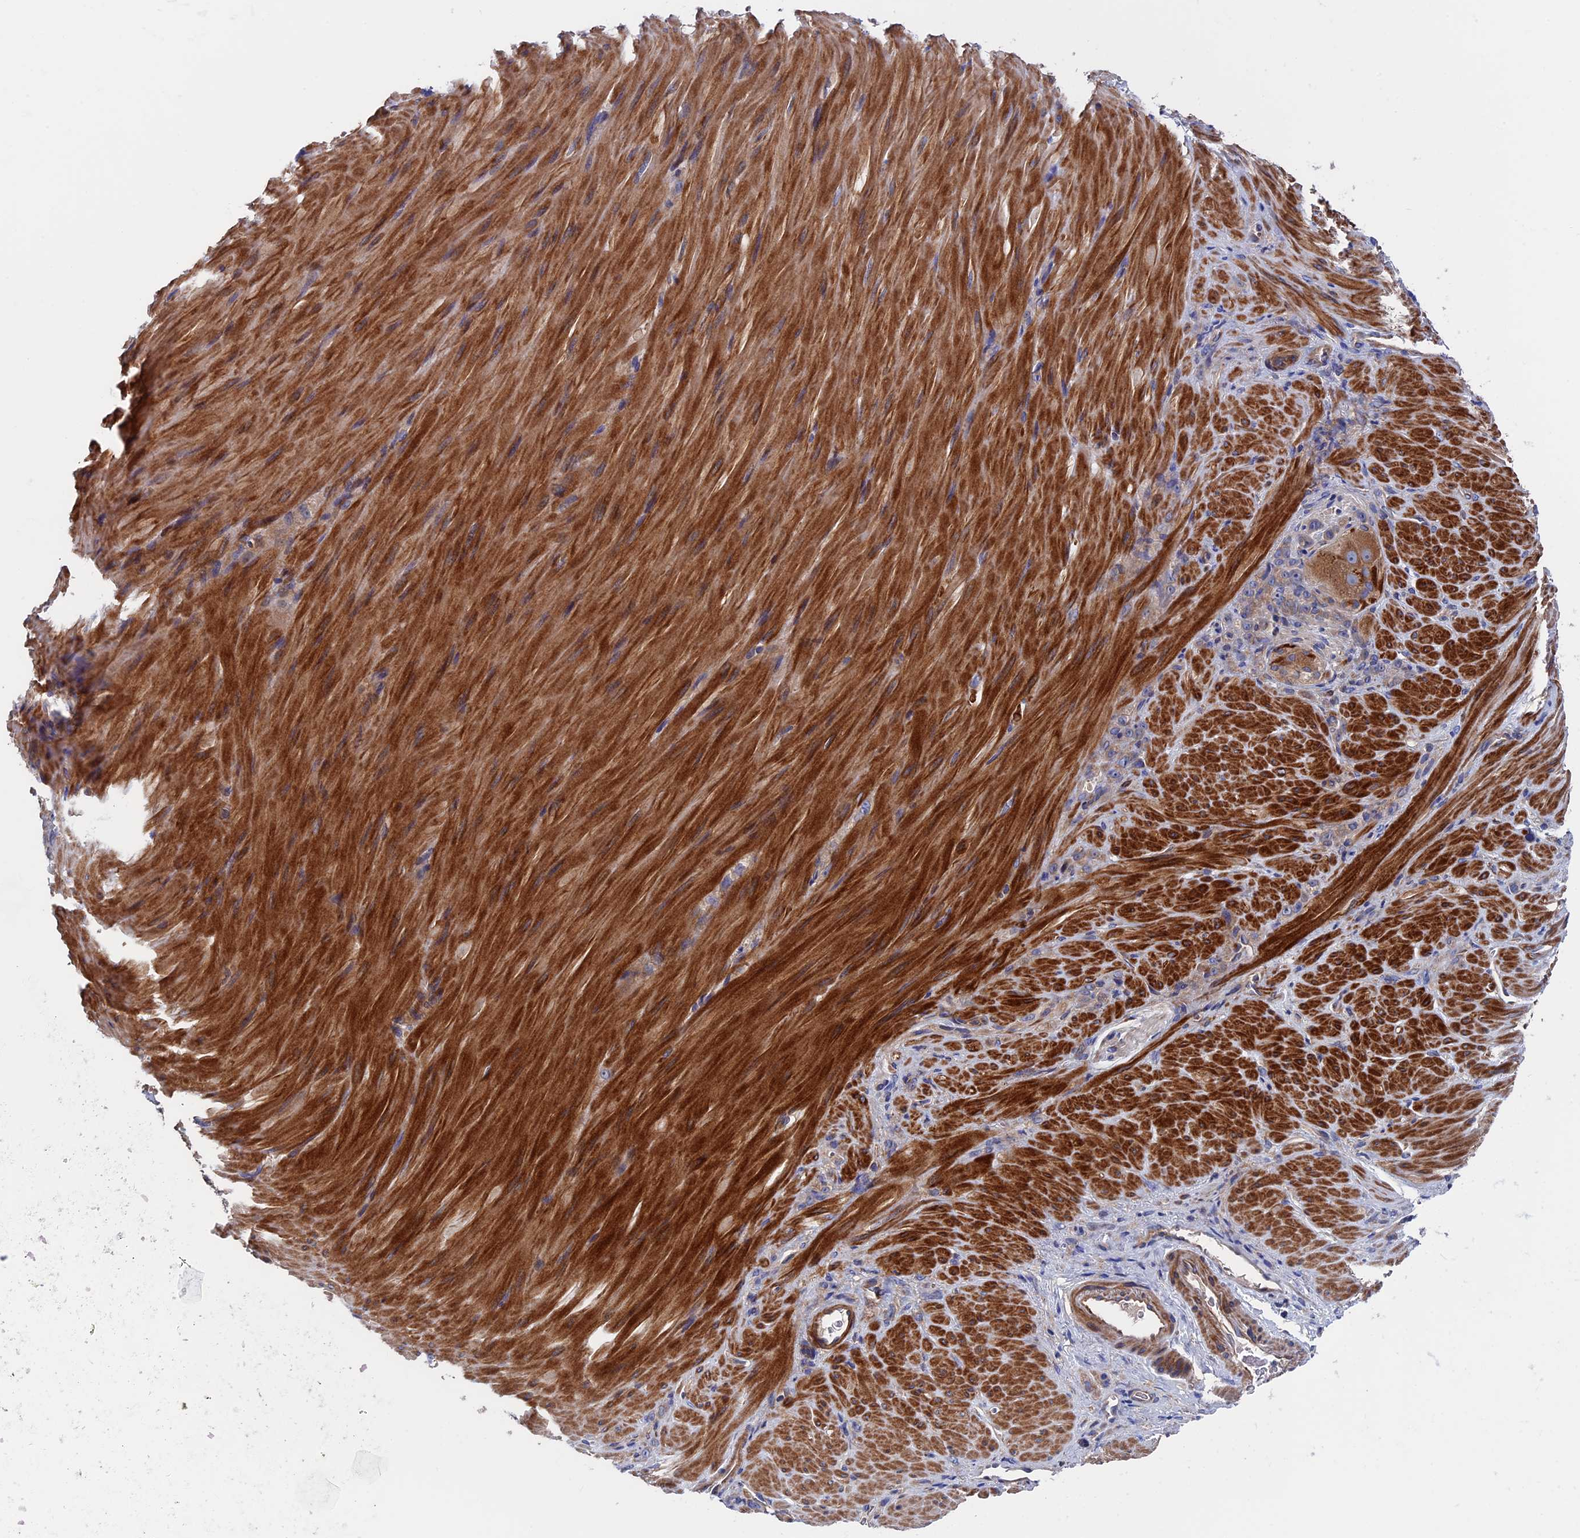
{"staining": {"intensity": "moderate", "quantity": "<25%", "location": "cytoplasmic/membranous"}, "tissue": "stomach cancer", "cell_type": "Tumor cells", "image_type": "cancer", "snomed": [{"axis": "morphology", "description": "Normal tissue, NOS"}, {"axis": "morphology", "description": "Adenocarcinoma, NOS"}, {"axis": "topography", "description": "Stomach"}], "caption": "High-power microscopy captured an immunohistochemistry histopathology image of adenocarcinoma (stomach), revealing moderate cytoplasmic/membranous expression in about <25% of tumor cells. The protein is shown in brown color, while the nuclei are stained blue.", "gene": "DNAJC3", "patient": {"sex": "male", "age": 82}}